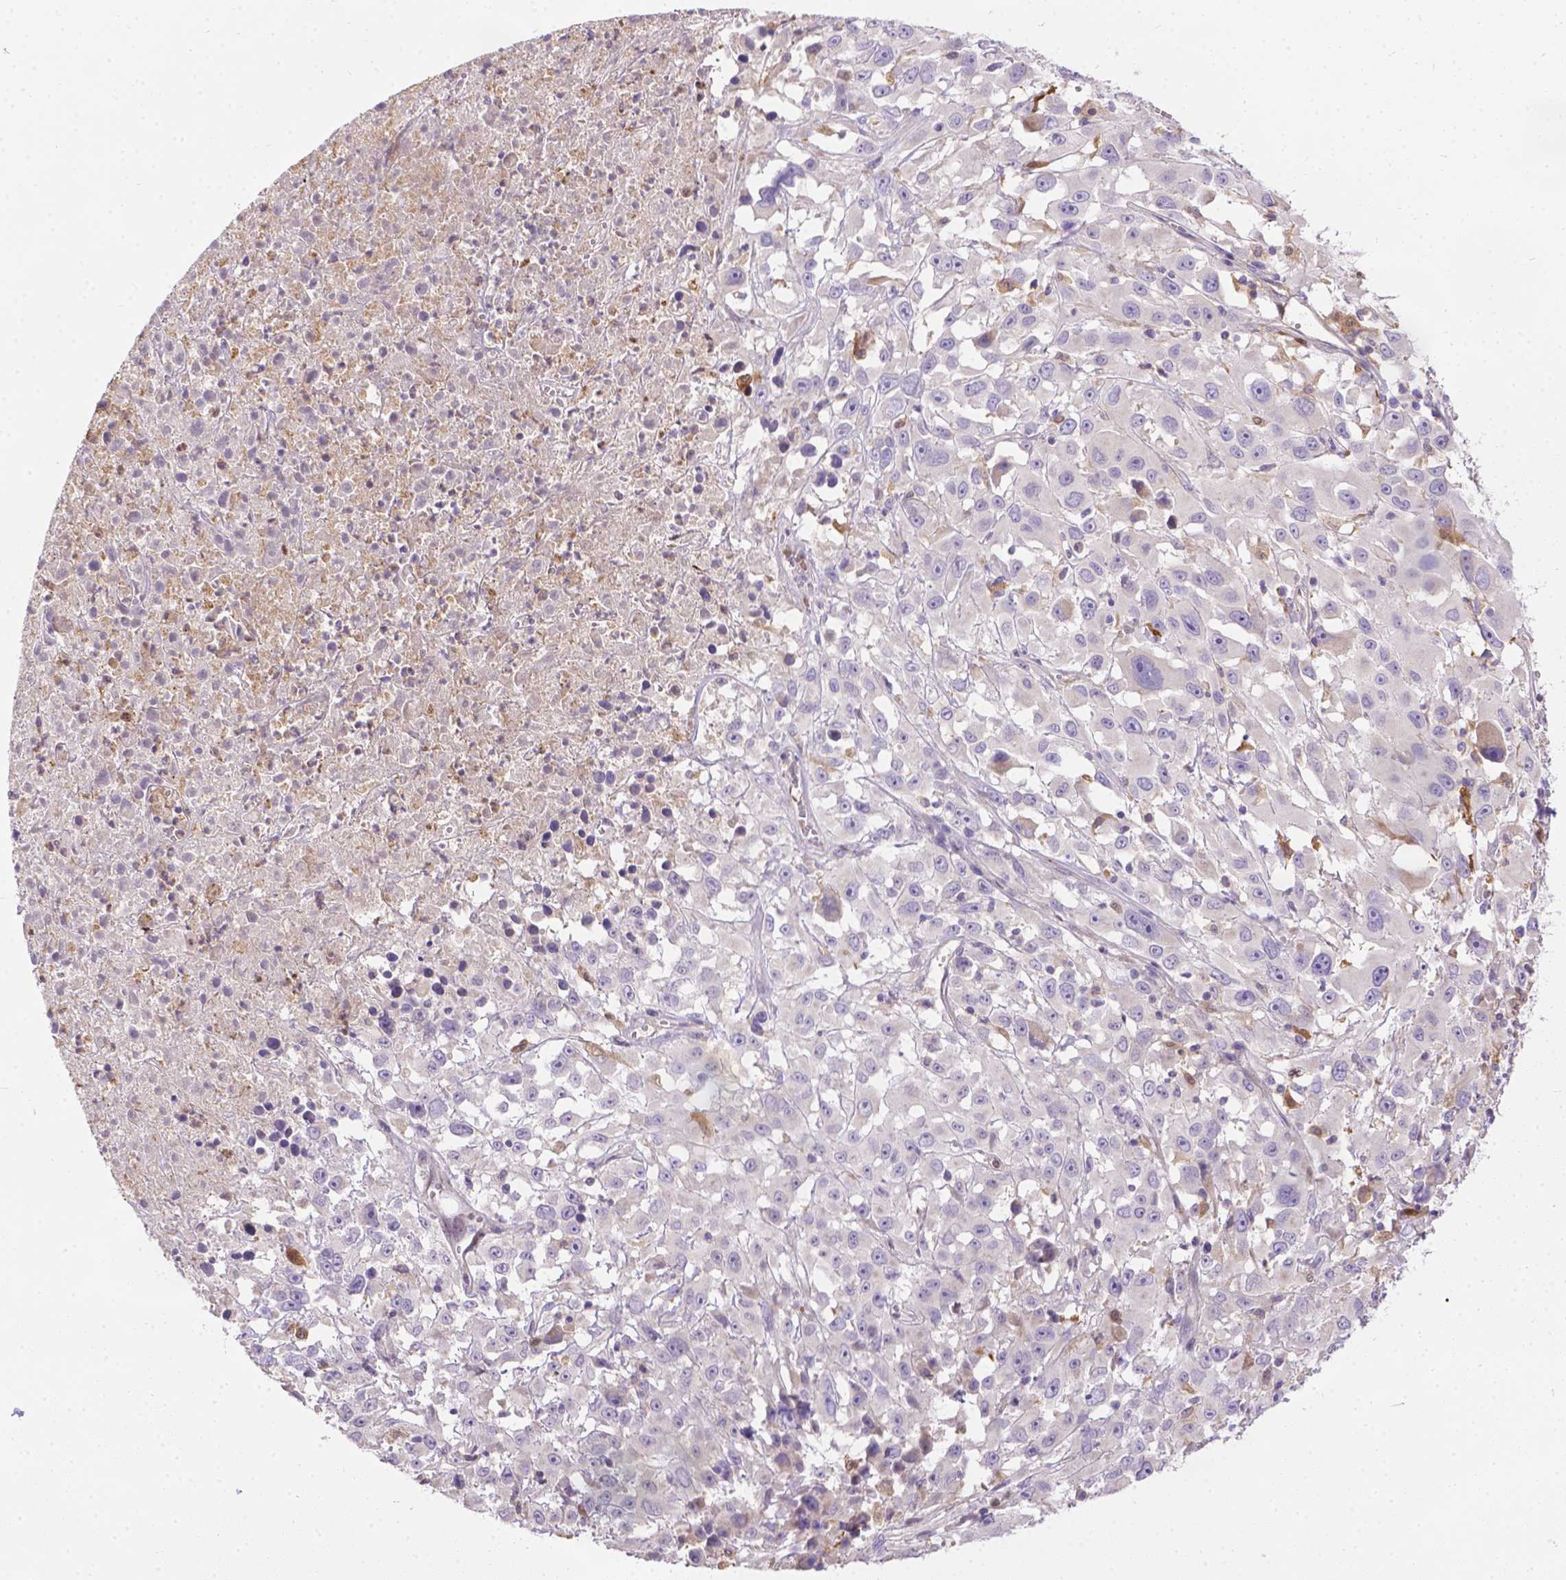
{"staining": {"intensity": "negative", "quantity": "none", "location": "none"}, "tissue": "melanoma", "cell_type": "Tumor cells", "image_type": "cancer", "snomed": [{"axis": "morphology", "description": "Malignant melanoma, Metastatic site"}, {"axis": "topography", "description": "Soft tissue"}], "caption": "This is an IHC histopathology image of human malignant melanoma (metastatic site). There is no staining in tumor cells.", "gene": "TM4SF18", "patient": {"sex": "male", "age": 50}}